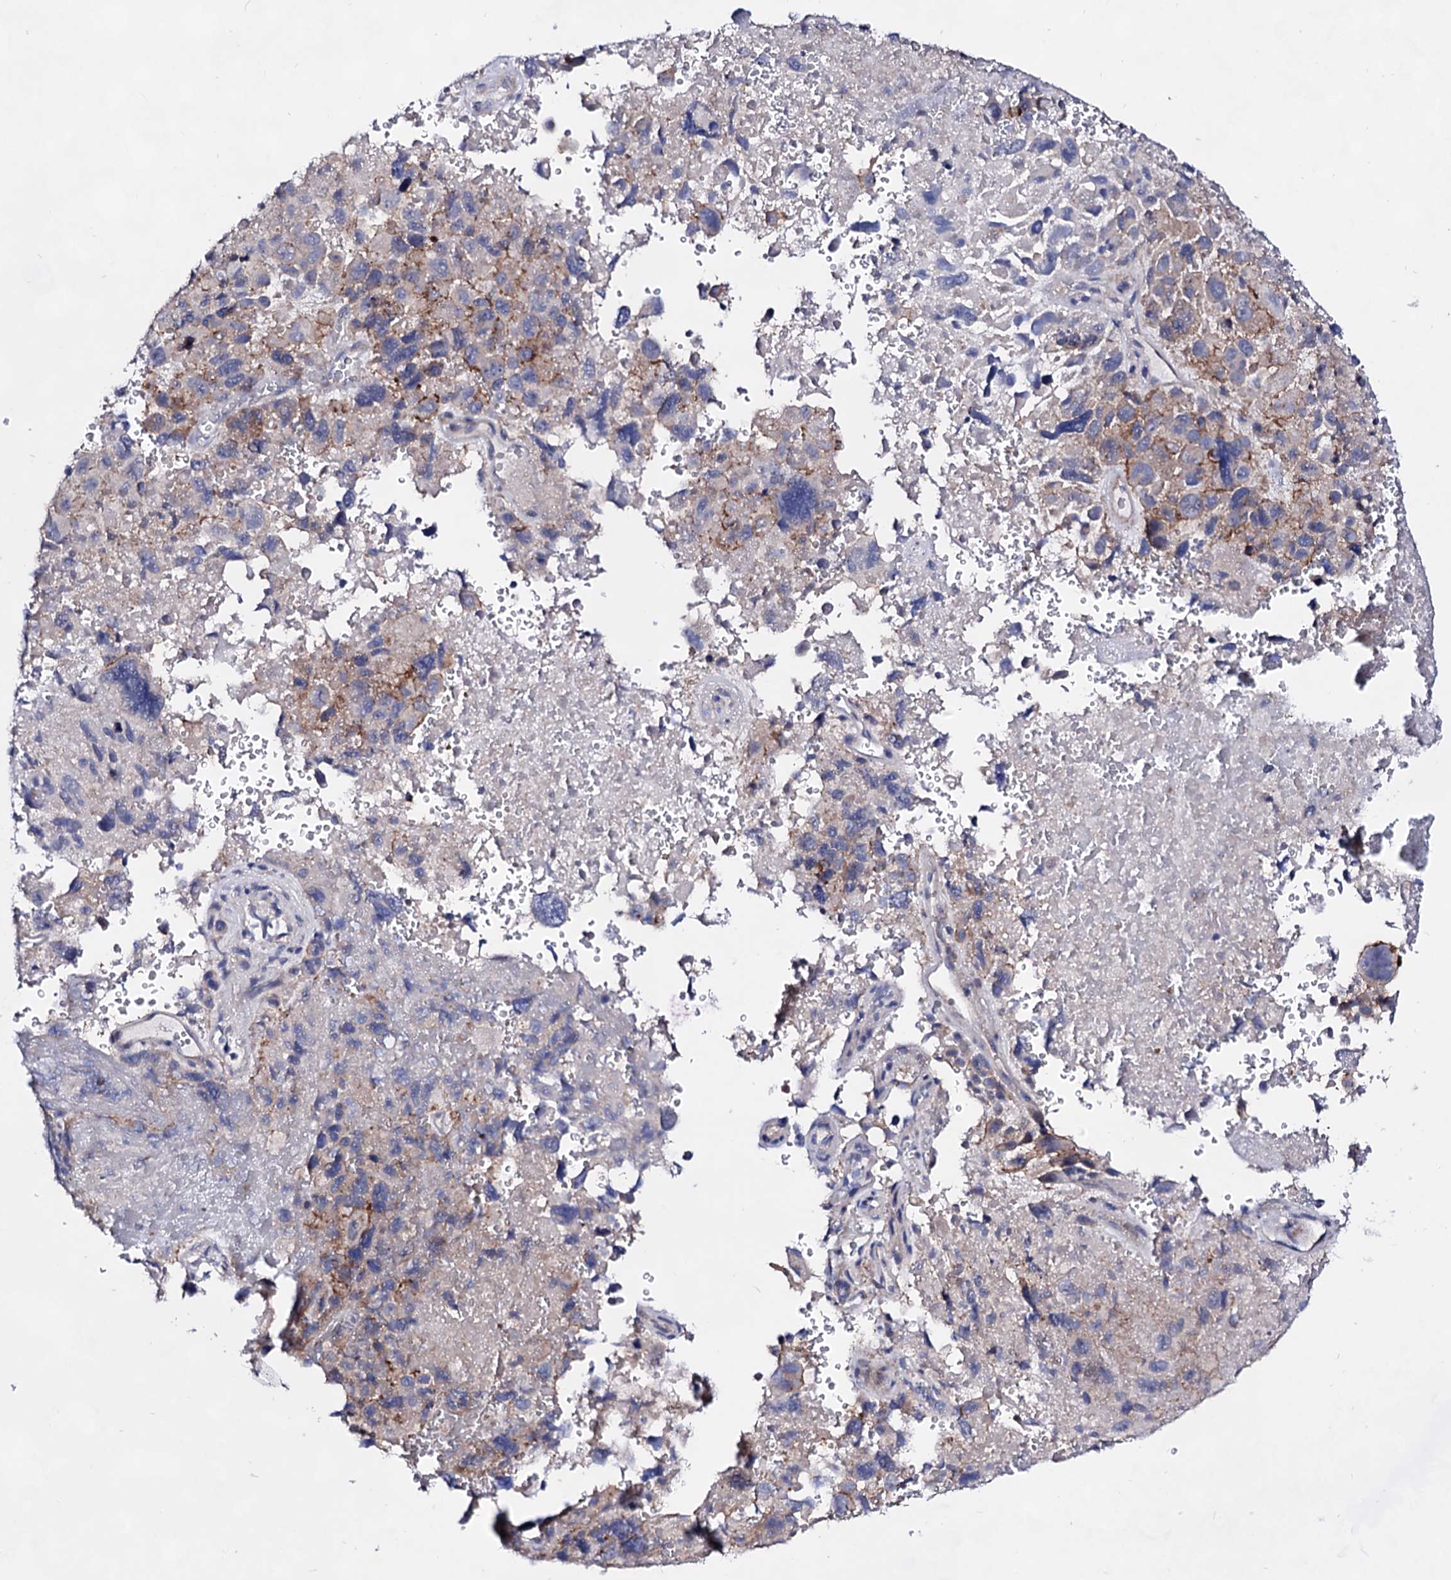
{"staining": {"intensity": "weak", "quantity": "<25%", "location": "cytoplasmic/membranous"}, "tissue": "melanoma", "cell_type": "Tumor cells", "image_type": "cancer", "snomed": [{"axis": "morphology", "description": "Malignant melanoma, Metastatic site"}, {"axis": "topography", "description": "Brain"}], "caption": "High power microscopy micrograph of an IHC photomicrograph of malignant melanoma (metastatic site), revealing no significant positivity in tumor cells.", "gene": "PLIN1", "patient": {"sex": "female", "age": 53}}